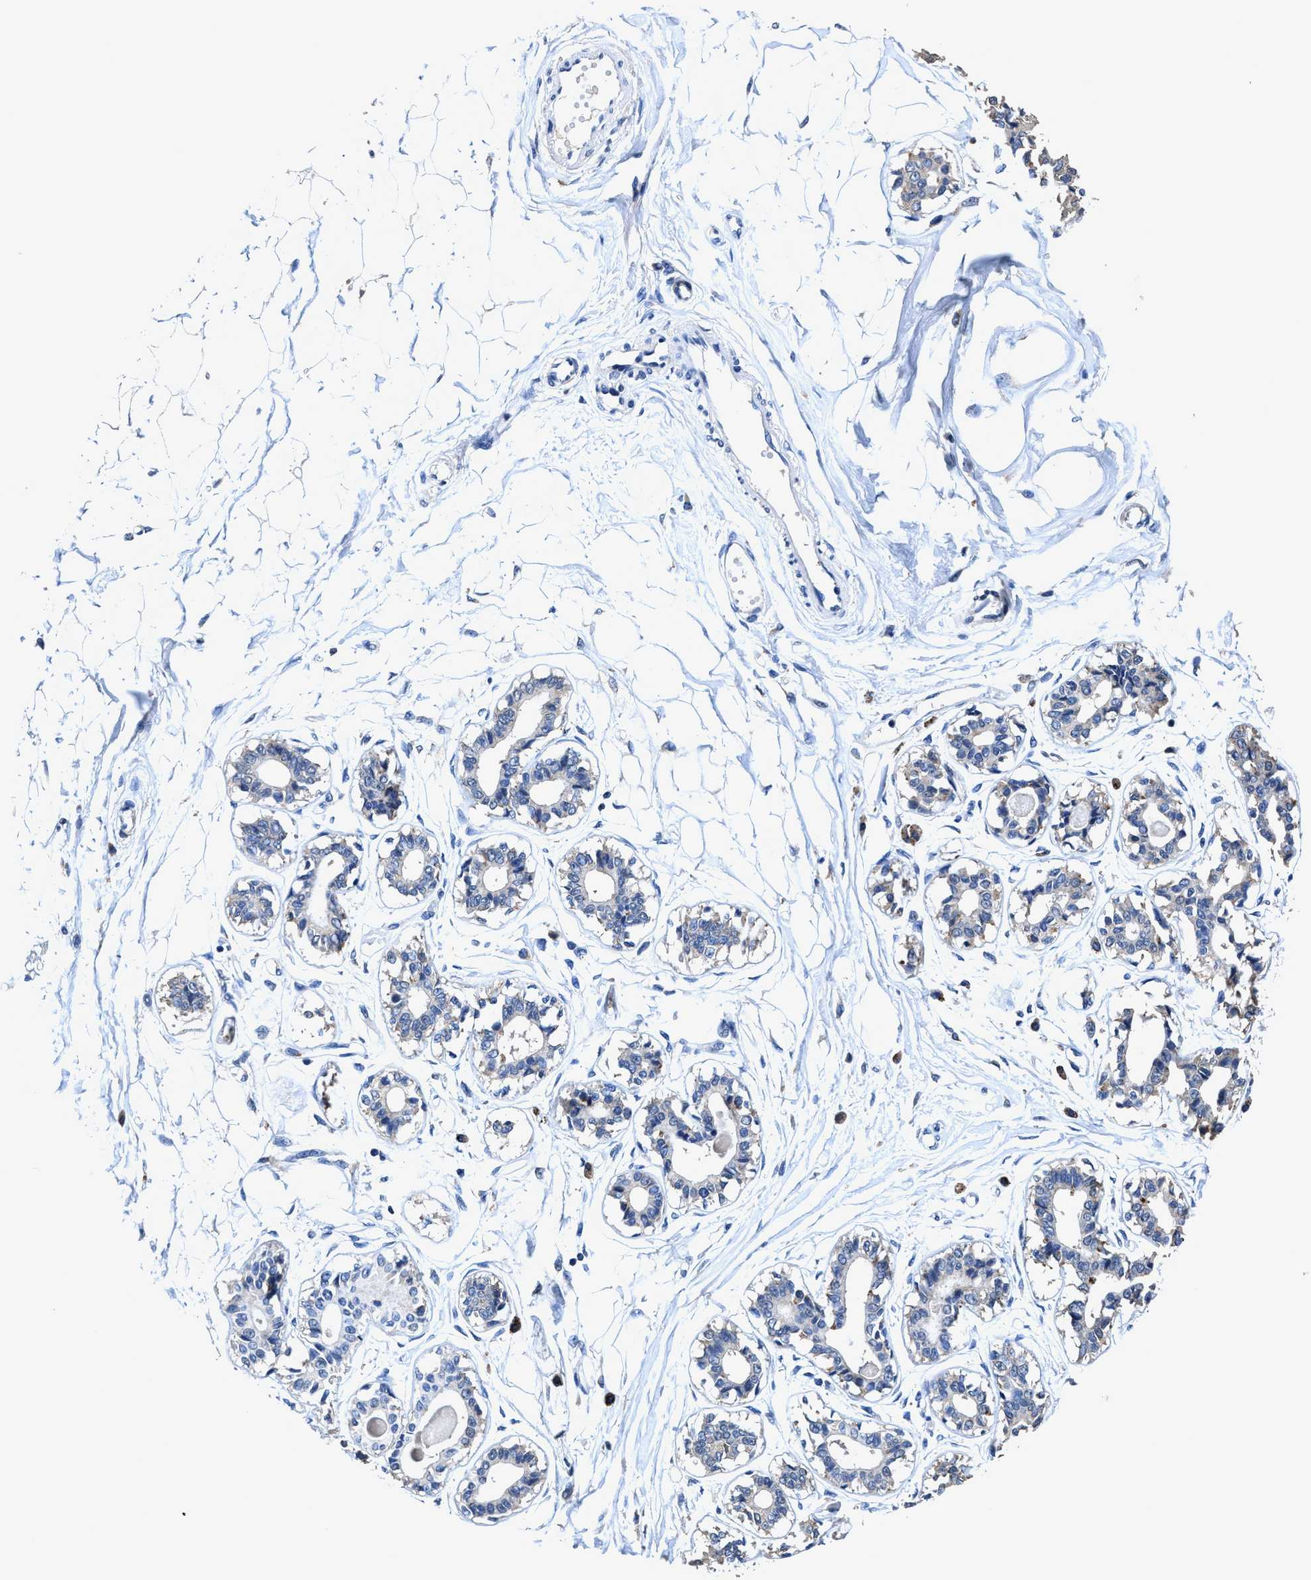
{"staining": {"intensity": "negative", "quantity": "none", "location": "none"}, "tissue": "breast", "cell_type": "Adipocytes", "image_type": "normal", "snomed": [{"axis": "morphology", "description": "Normal tissue, NOS"}, {"axis": "topography", "description": "Breast"}], "caption": "Immunohistochemistry (IHC) of unremarkable human breast displays no positivity in adipocytes. The staining was performed using DAB (3,3'-diaminobenzidine) to visualize the protein expression in brown, while the nuclei were stained in blue with hematoxylin (Magnification: 20x).", "gene": "UBR4", "patient": {"sex": "female", "age": 45}}